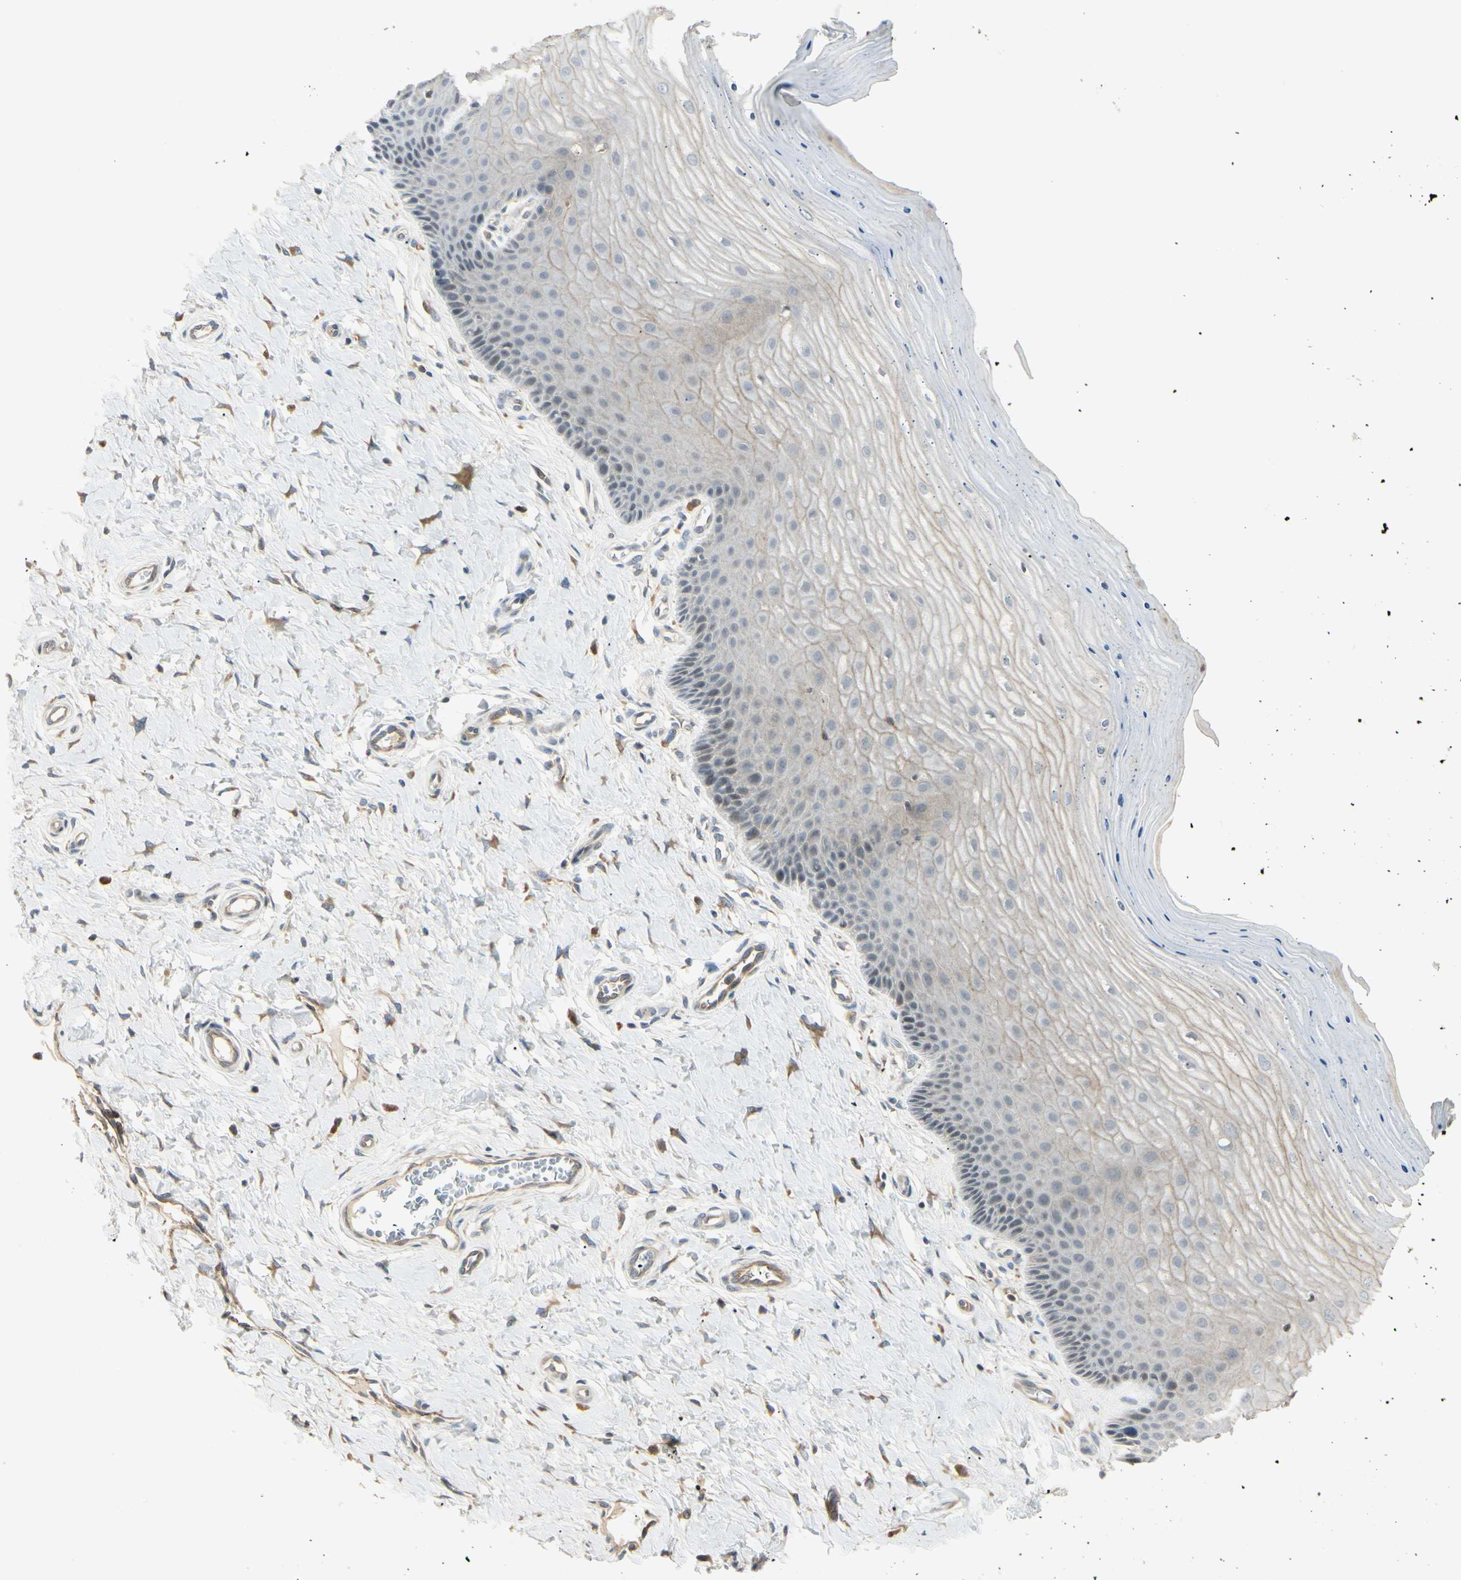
{"staining": {"intensity": "moderate", "quantity": ">75%", "location": "cytoplasmic/membranous"}, "tissue": "cervix", "cell_type": "Glandular cells", "image_type": "normal", "snomed": [{"axis": "morphology", "description": "Normal tissue, NOS"}, {"axis": "topography", "description": "Cervix"}], "caption": "Cervix stained with DAB (3,3'-diaminobenzidine) immunohistochemistry shows medium levels of moderate cytoplasmic/membranous staining in approximately >75% of glandular cells.", "gene": "FNDC3B", "patient": {"sex": "female", "age": 55}}